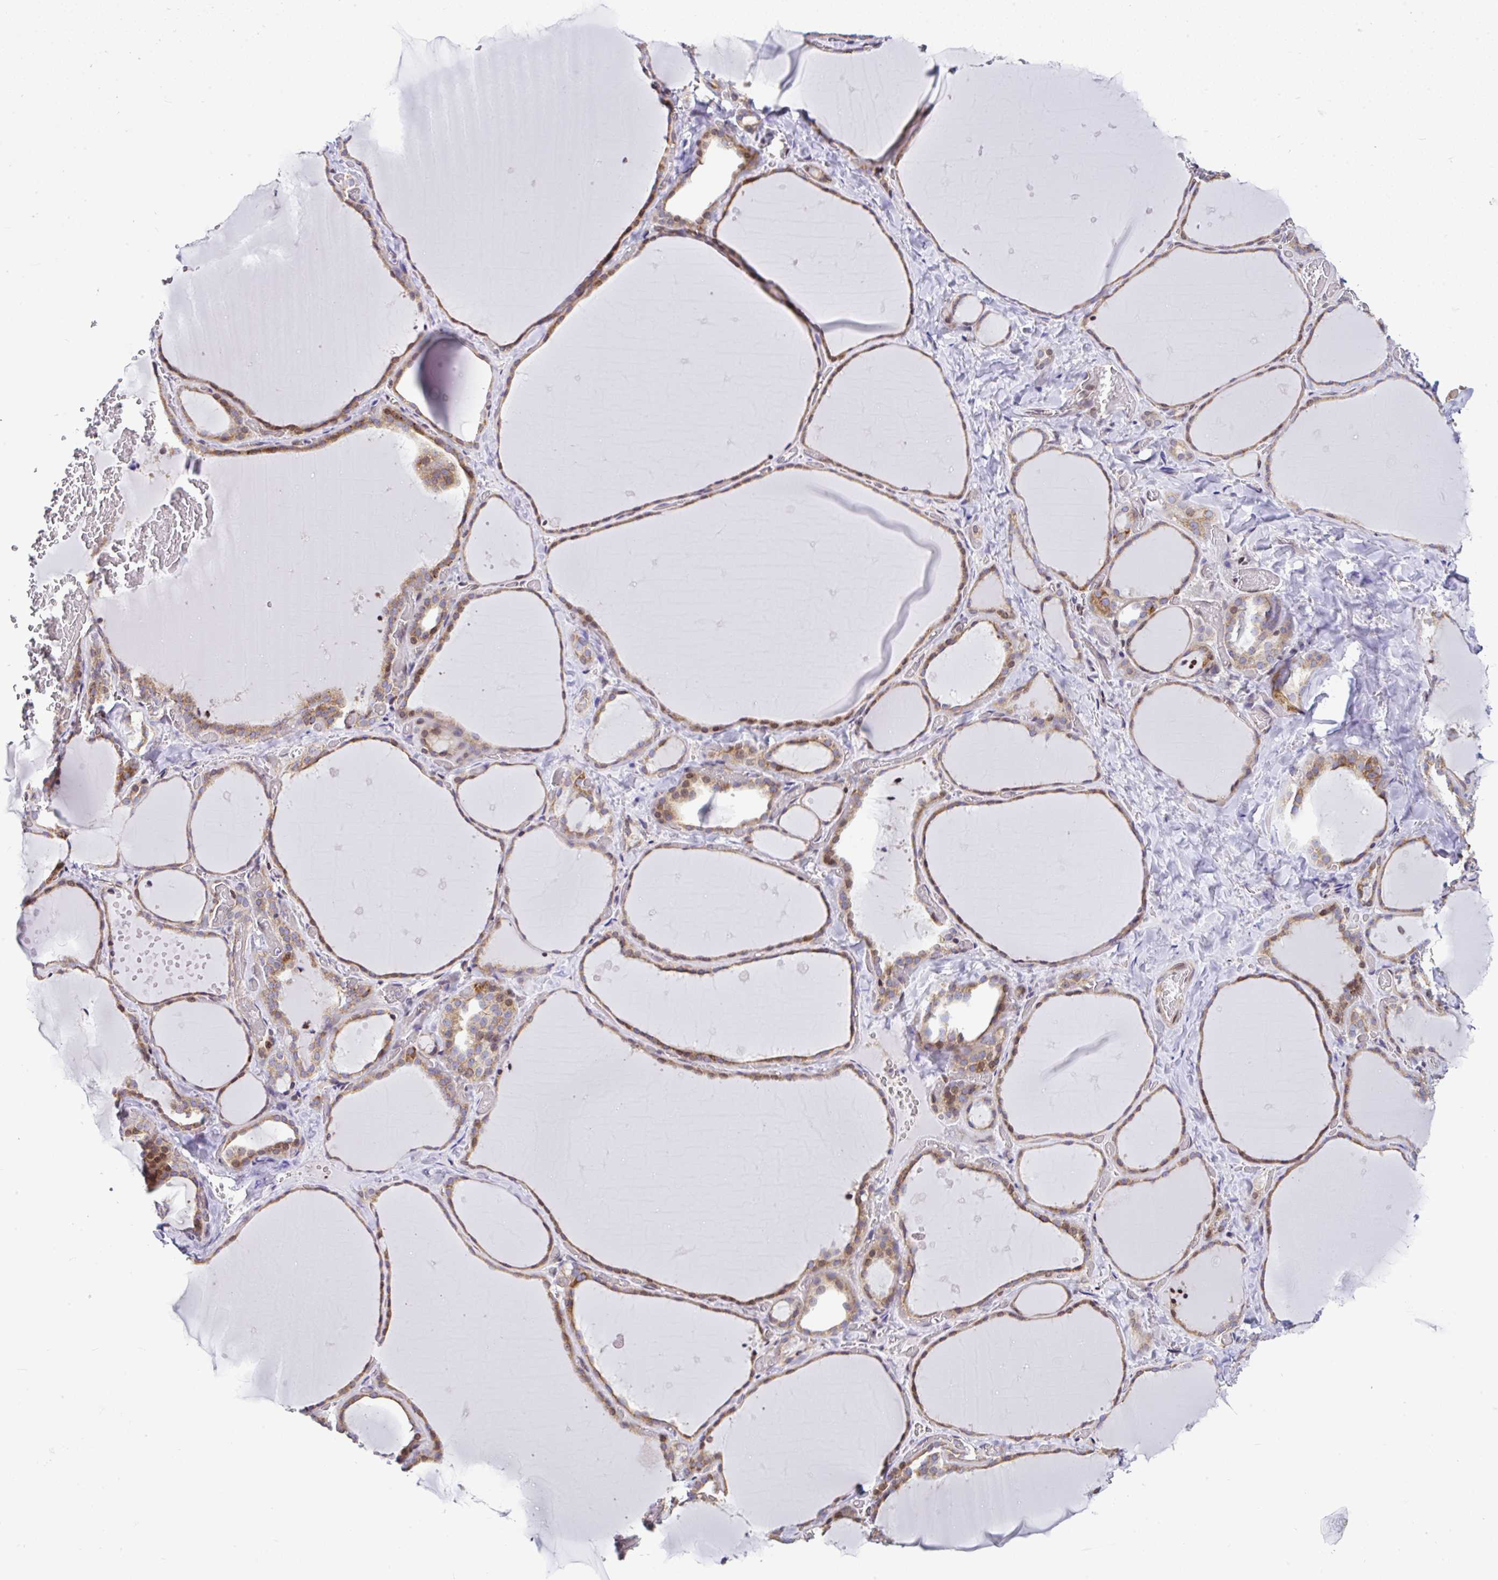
{"staining": {"intensity": "moderate", "quantity": ">75%", "location": "cytoplasmic/membranous,nuclear"}, "tissue": "thyroid gland", "cell_type": "Glandular cells", "image_type": "normal", "snomed": [{"axis": "morphology", "description": "Normal tissue, NOS"}, {"axis": "topography", "description": "Thyroid gland"}], "caption": "Human thyroid gland stained with a brown dye reveals moderate cytoplasmic/membranous,nuclear positive positivity in about >75% of glandular cells.", "gene": "FIGNL1", "patient": {"sex": "female", "age": 36}}